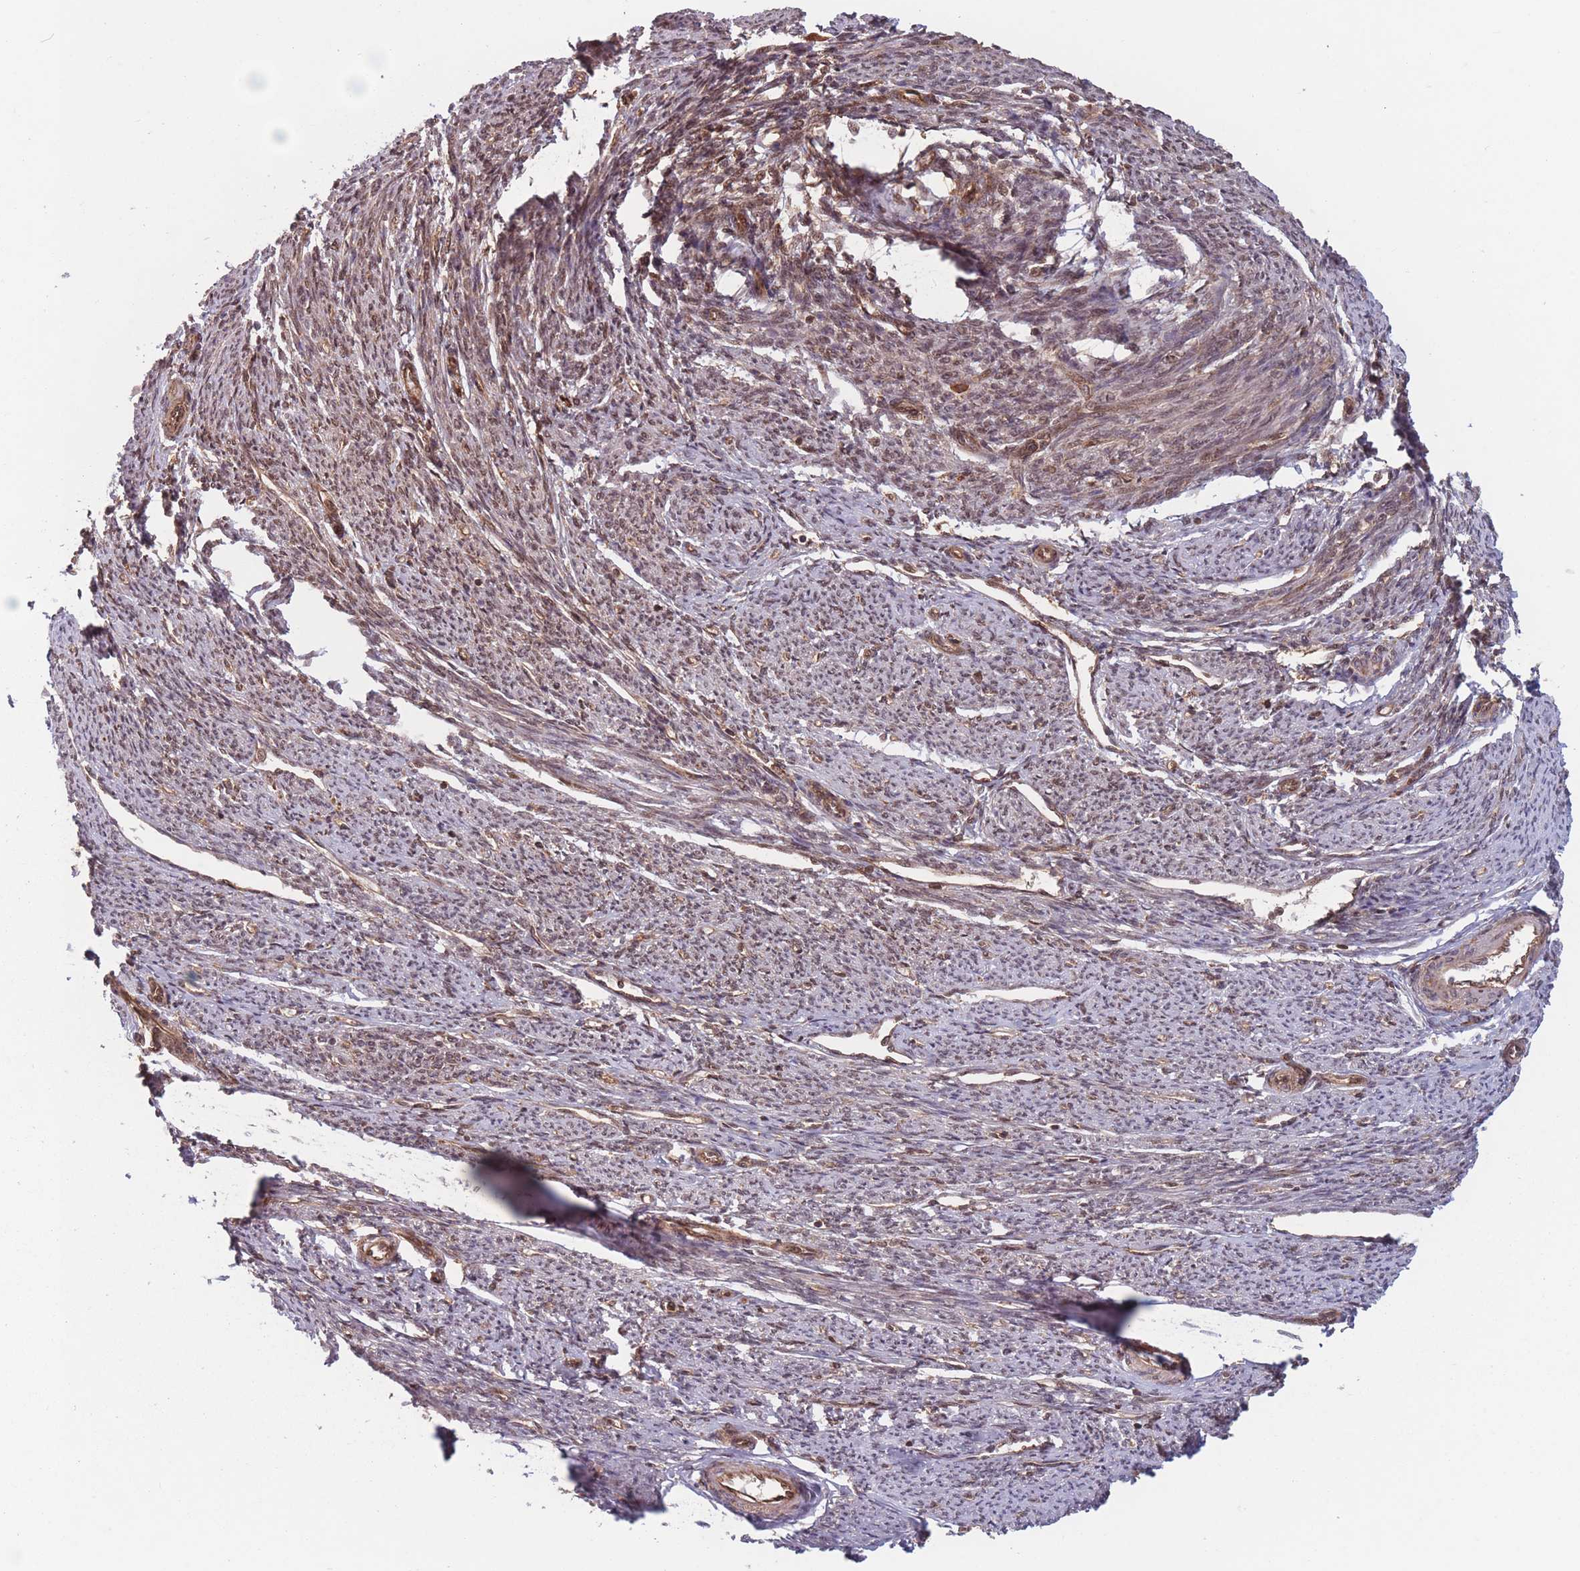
{"staining": {"intensity": "moderate", "quantity": ">75%", "location": "cytoplasmic/membranous,nuclear"}, "tissue": "smooth muscle", "cell_type": "Smooth muscle cells", "image_type": "normal", "snomed": [{"axis": "morphology", "description": "Normal tissue, NOS"}, {"axis": "topography", "description": "Smooth muscle"}, {"axis": "topography", "description": "Uterus"}], "caption": "DAB immunohistochemical staining of unremarkable smooth muscle demonstrates moderate cytoplasmic/membranous,nuclear protein positivity in approximately >75% of smooth muscle cells. (Stains: DAB in brown, nuclei in blue, Microscopy: brightfield microscopy at high magnification).", "gene": "PODXL2", "patient": {"sex": "female", "age": 59}}